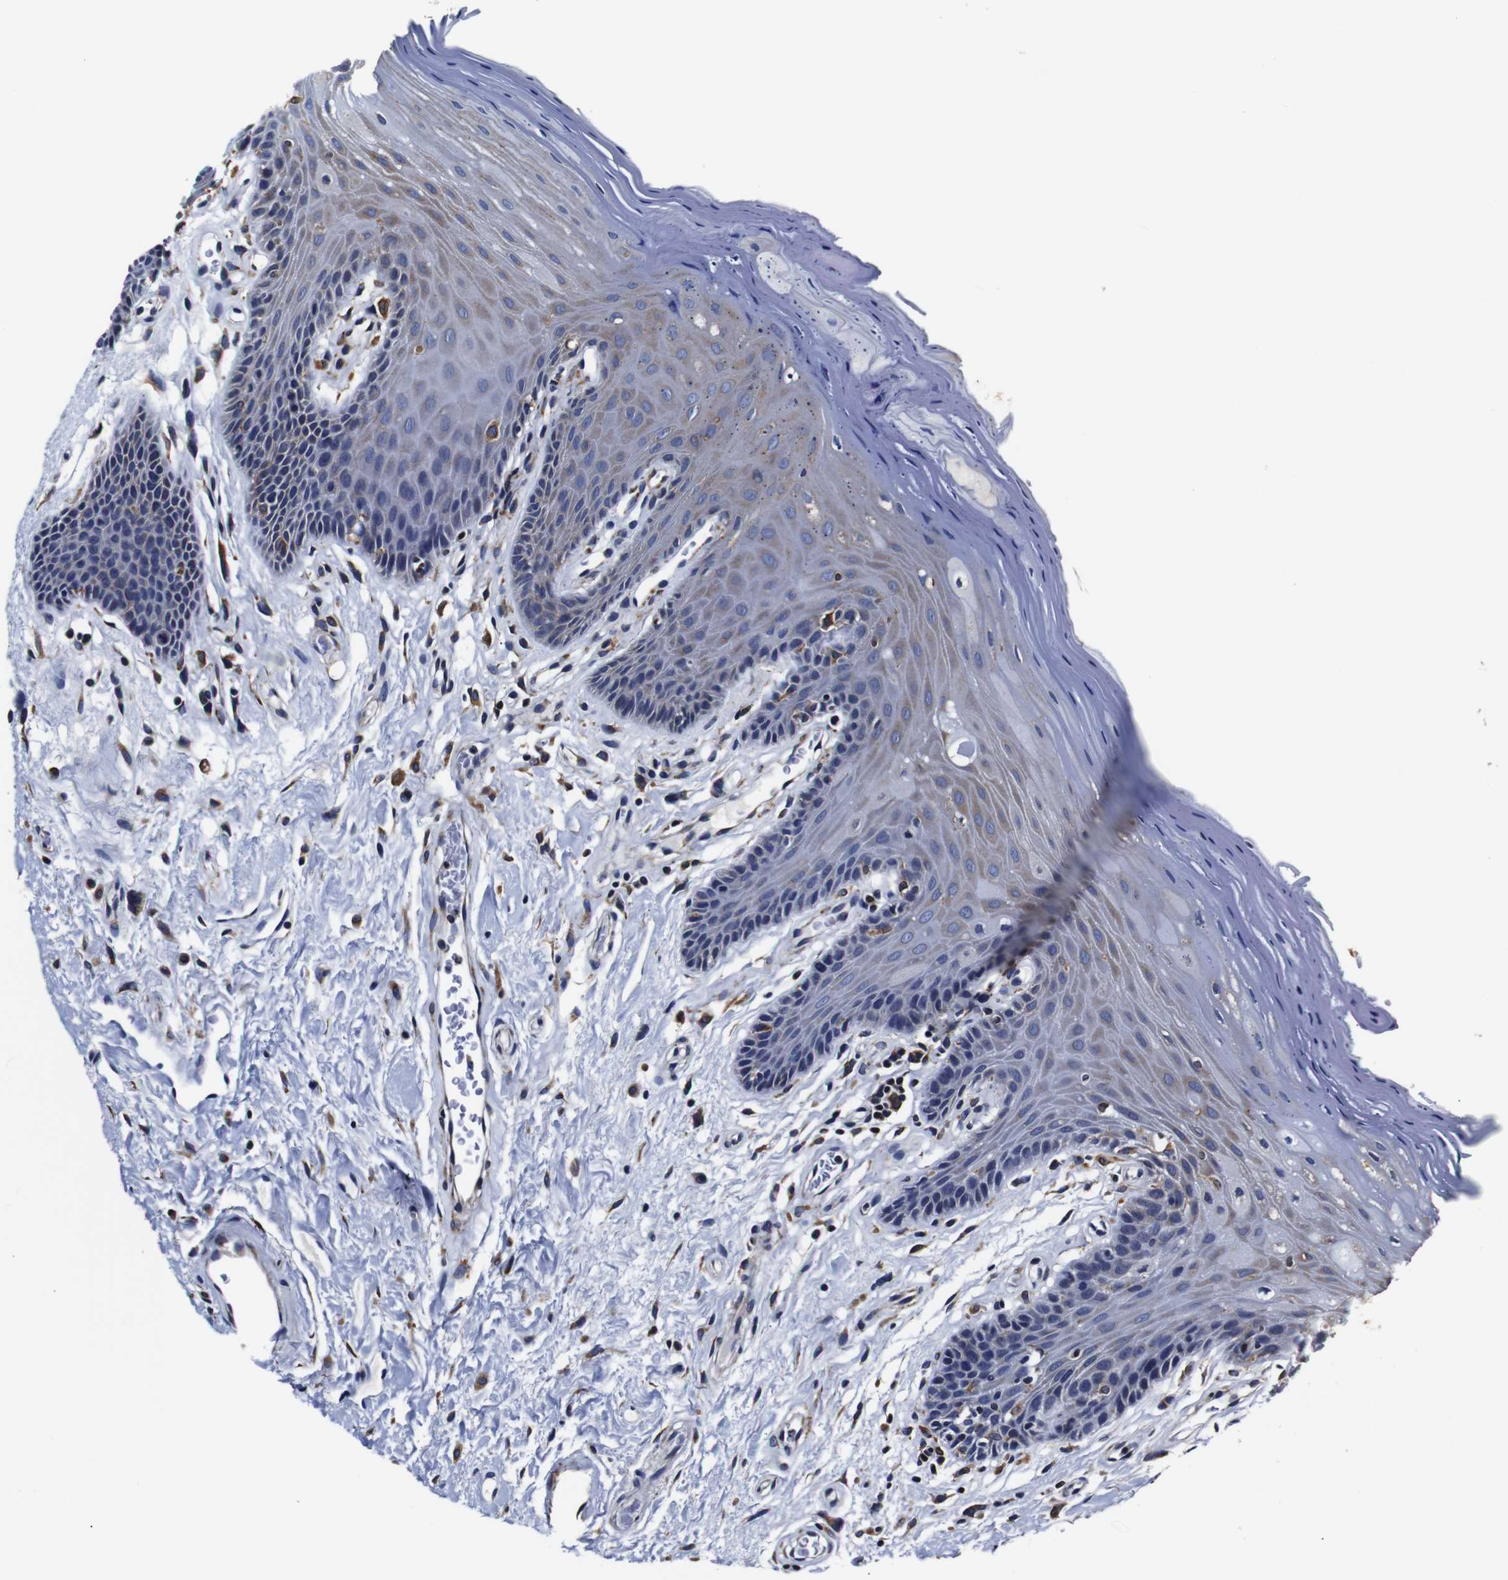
{"staining": {"intensity": "moderate", "quantity": "<25%", "location": "cytoplasmic/membranous"}, "tissue": "oral mucosa", "cell_type": "Squamous epithelial cells", "image_type": "normal", "snomed": [{"axis": "morphology", "description": "Normal tissue, NOS"}, {"axis": "morphology", "description": "Squamous cell carcinoma, NOS"}, {"axis": "topography", "description": "Skeletal muscle"}, {"axis": "topography", "description": "Adipose tissue"}, {"axis": "topography", "description": "Vascular tissue"}, {"axis": "topography", "description": "Oral tissue"}, {"axis": "topography", "description": "Peripheral nerve tissue"}, {"axis": "topography", "description": "Head-Neck"}], "caption": "IHC histopathology image of normal human oral mucosa stained for a protein (brown), which shows low levels of moderate cytoplasmic/membranous expression in about <25% of squamous epithelial cells.", "gene": "PPIB", "patient": {"sex": "male", "age": 71}}